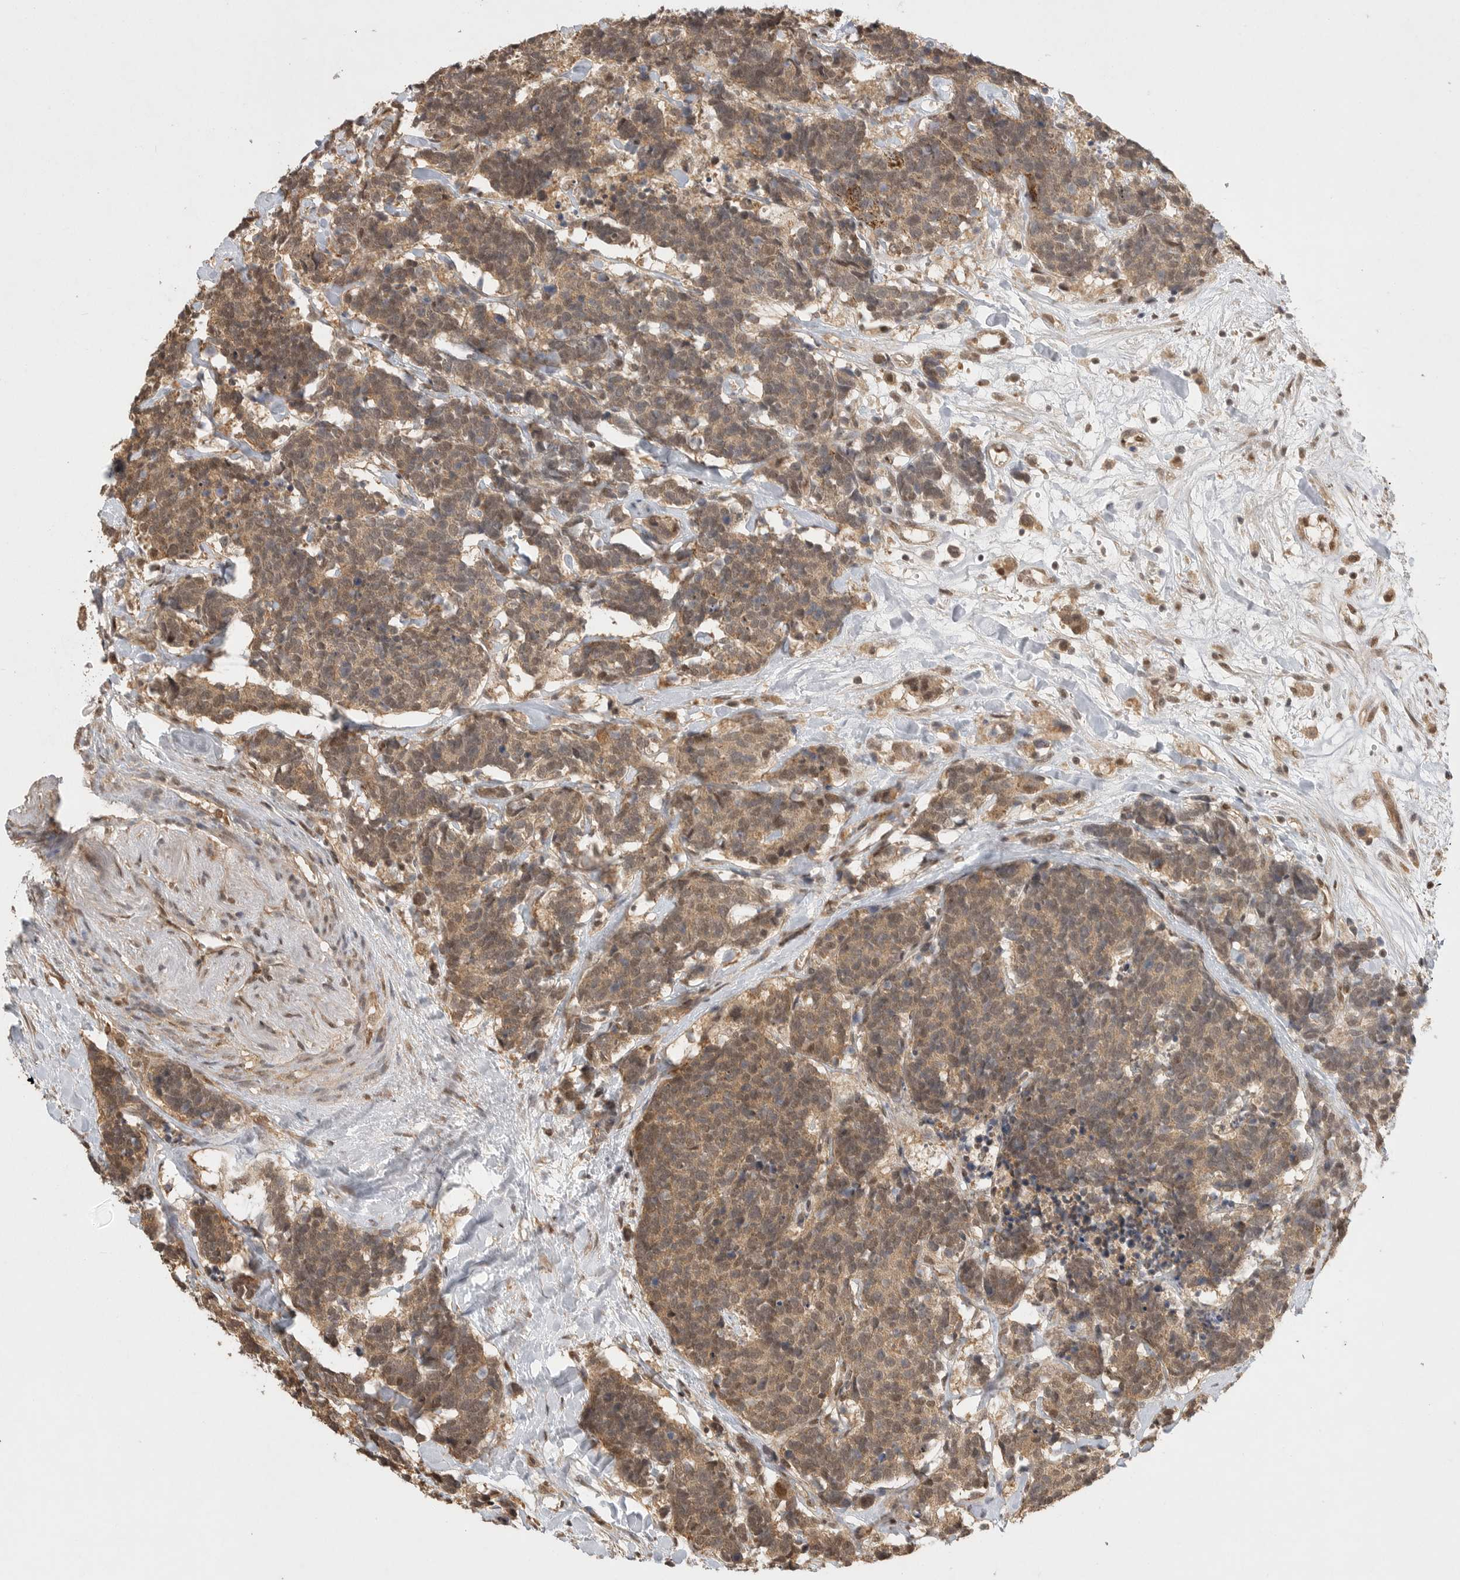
{"staining": {"intensity": "moderate", "quantity": ">75%", "location": "cytoplasmic/membranous,nuclear"}, "tissue": "carcinoid", "cell_type": "Tumor cells", "image_type": "cancer", "snomed": [{"axis": "morphology", "description": "Carcinoma, NOS"}, {"axis": "morphology", "description": "Carcinoid, malignant, NOS"}, {"axis": "topography", "description": "Urinary bladder"}], "caption": "This photomicrograph displays immunohistochemistry (IHC) staining of carcinoid, with medium moderate cytoplasmic/membranous and nuclear staining in about >75% of tumor cells.", "gene": "DFFA", "patient": {"sex": "male", "age": 57}}